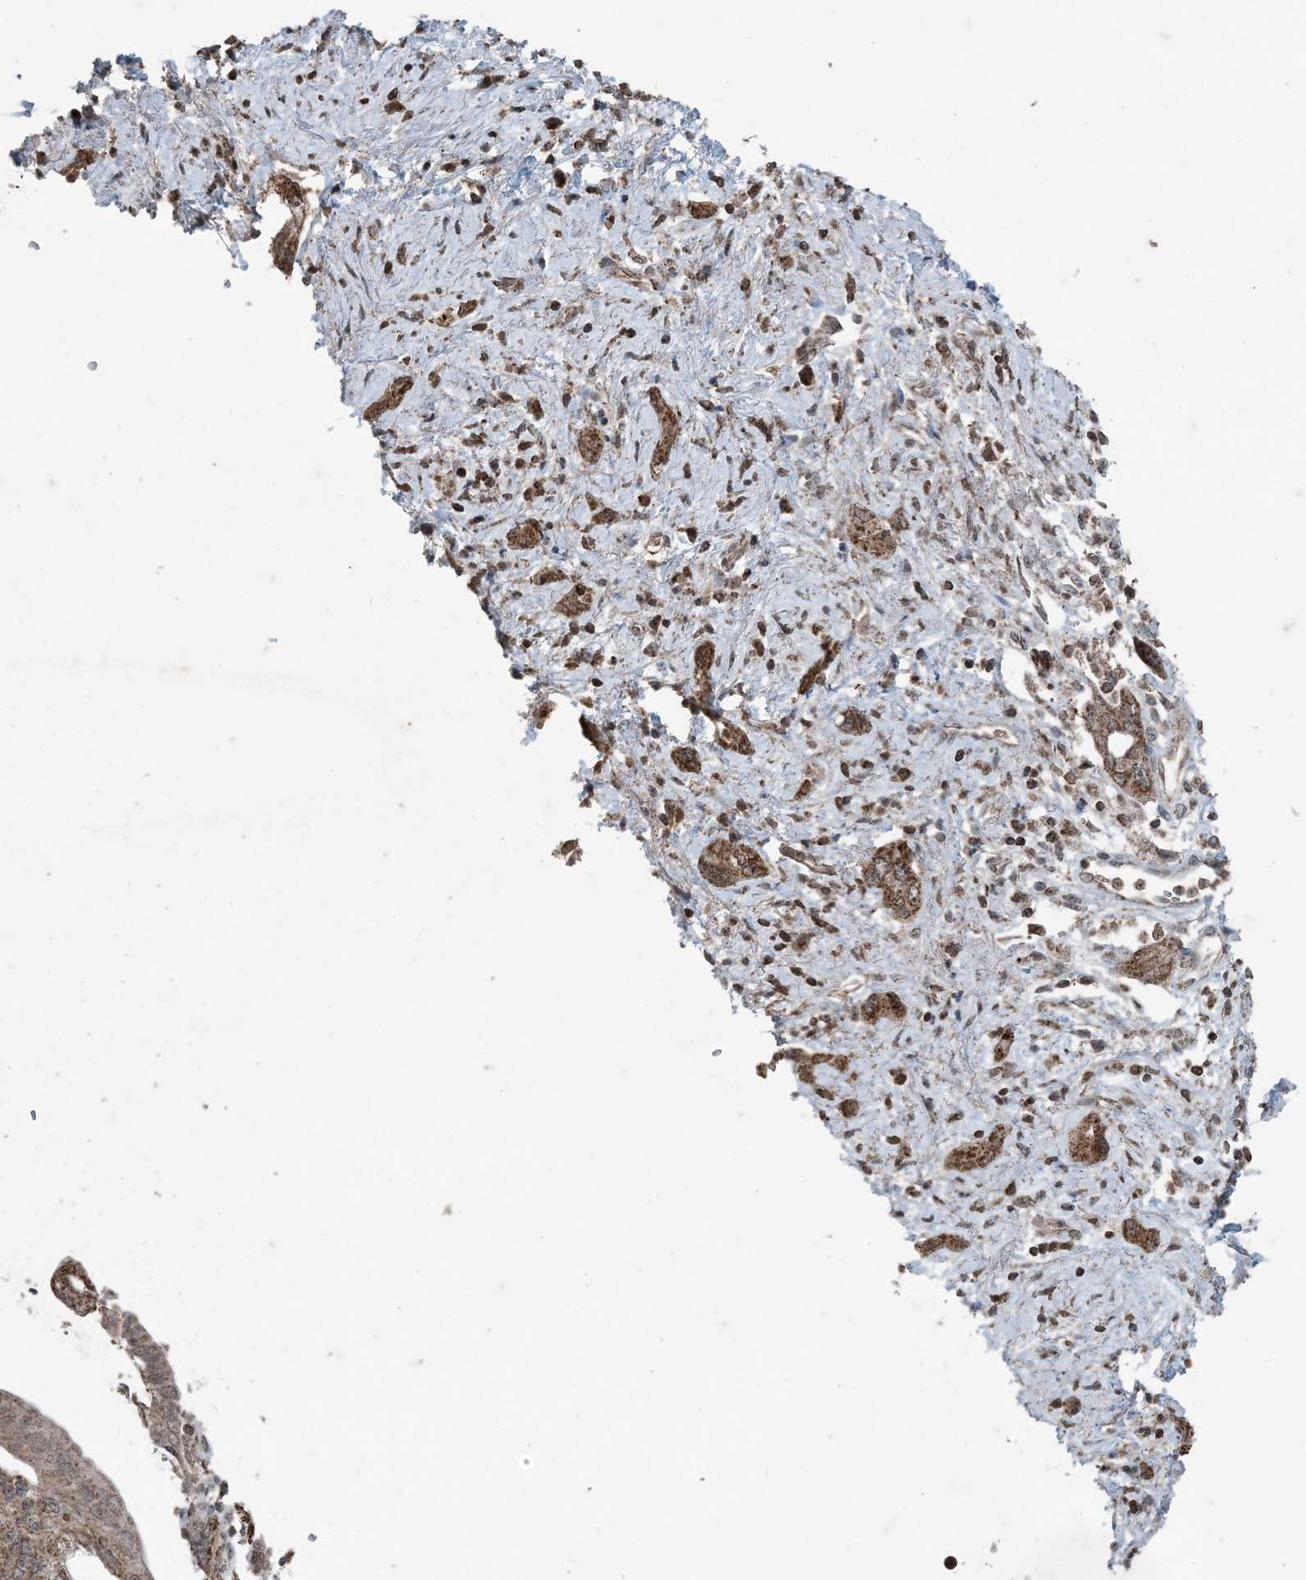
{"staining": {"intensity": "moderate", "quantity": ">75%", "location": "cytoplasmic/membranous"}, "tissue": "pancreatic cancer", "cell_type": "Tumor cells", "image_type": "cancer", "snomed": [{"axis": "morphology", "description": "Adenocarcinoma, NOS"}, {"axis": "topography", "description": "Pancreas"}], "caption": "This micrograph reveals pancreatic adenocarcinoma stained with immunohistochemistry to label a protein in brown. The cytoplasmic/membranous of tumor cells show moderate positivity for the protein. Nuclei are counter-stained blue.", "gene": "GNL1", "patient": {"sex": "female", "age": 73}}